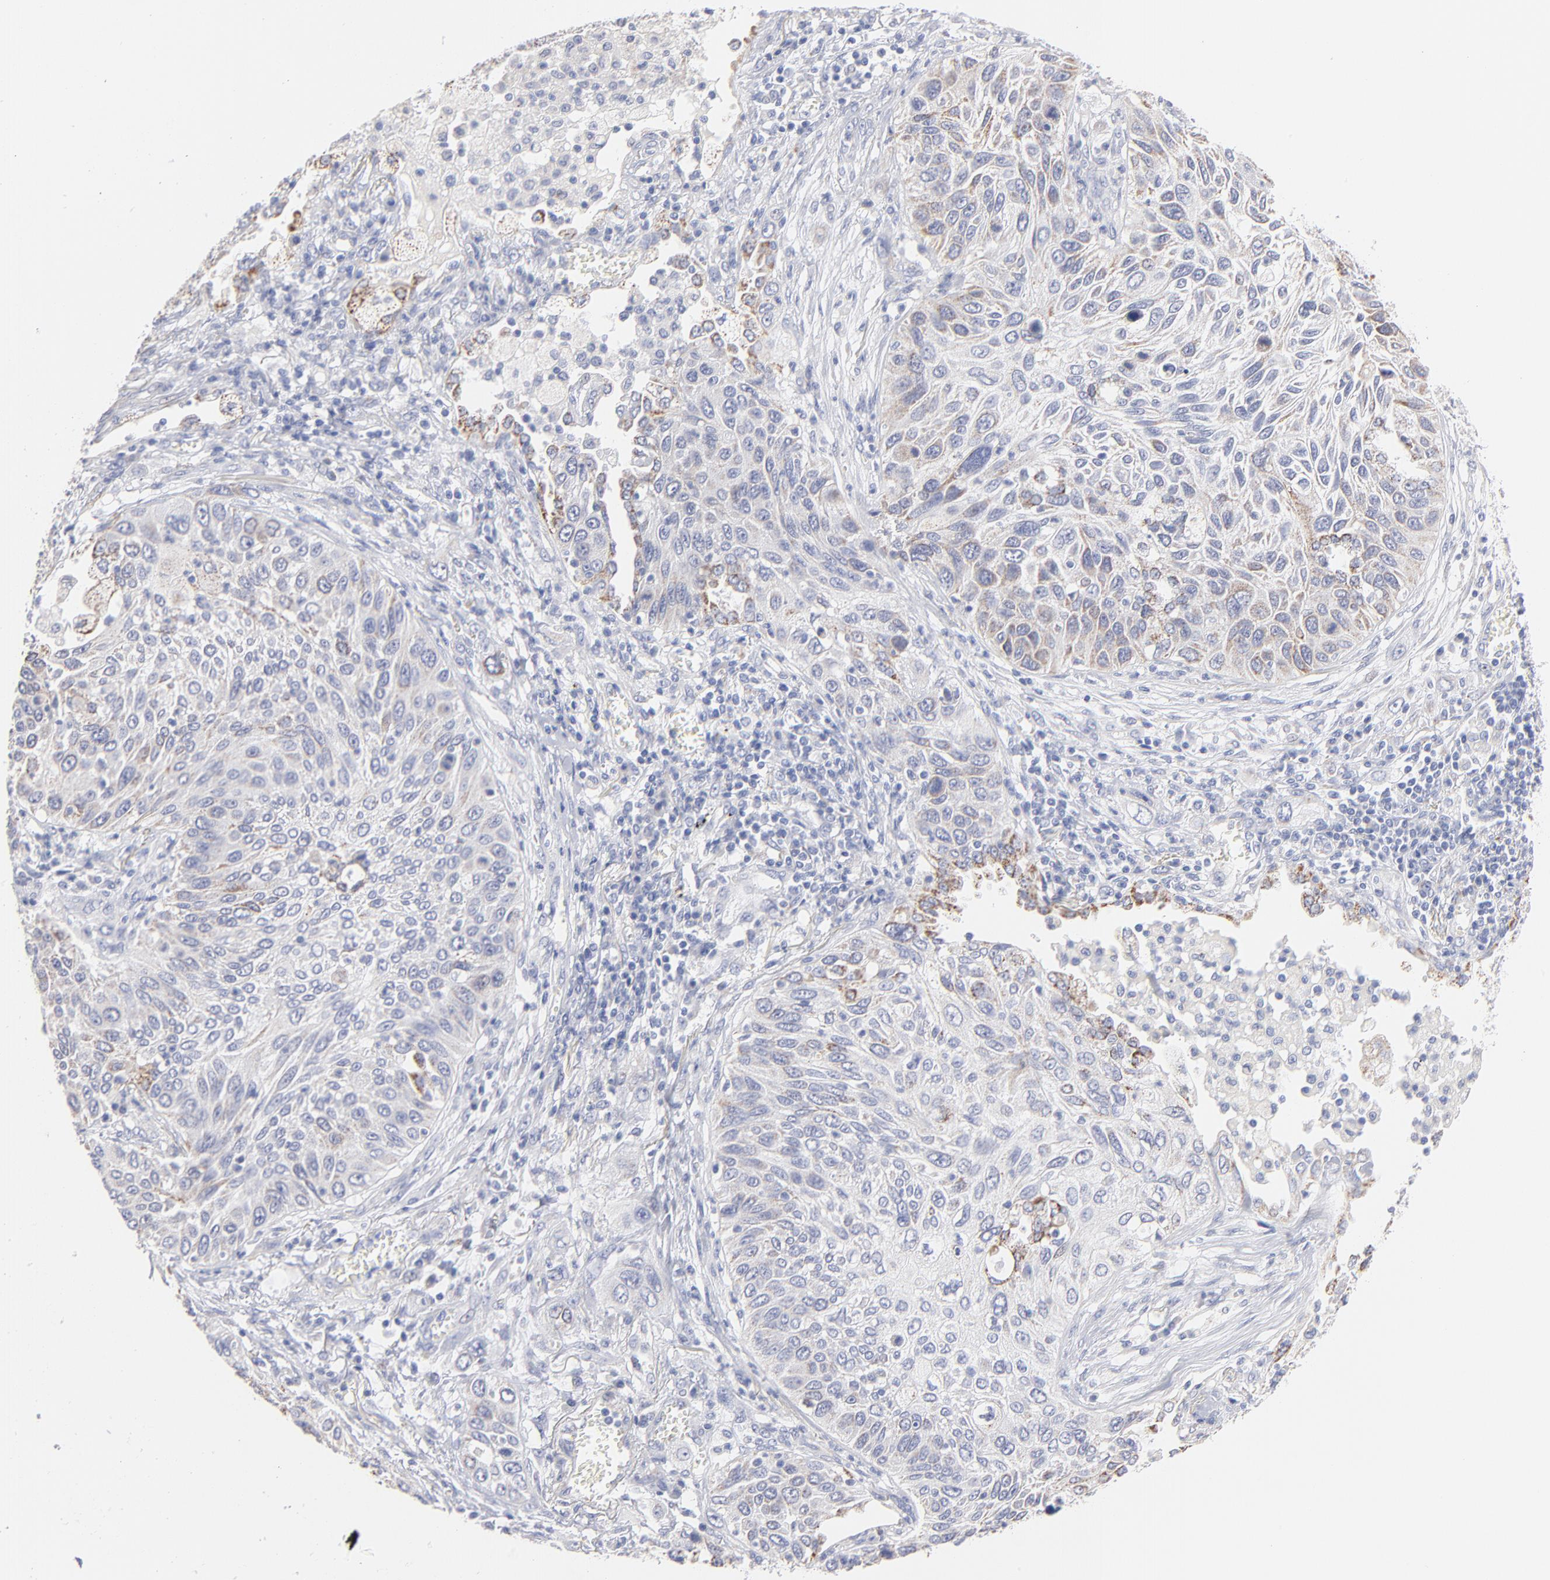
{"staining": {"intensity": "moderate", "quantity": ">75%", "location": "cytoplasmic/membranous"}, "tissue": "lung cancer", "cell_type": "Tumor cells", "image_type": "cancer", "snomed": [{"axis": "morphology", "description": "Squamous cell carcinoma, NOS"}, {"axis": "topography", "description": "Lung"}], "caption": "DAB (3,3'-diaminobenzidine) immunohistochemical staining of squamous cell carcinoma (lung) demonstrates moderate cytoplasmic/membranous protein positivity in approximately >75% of tumor cells. (DAB IHC, brown staining for protein, blue staining for nuclei).", "gene": "TST", "patient": {"sex": "female", "age": 76}}